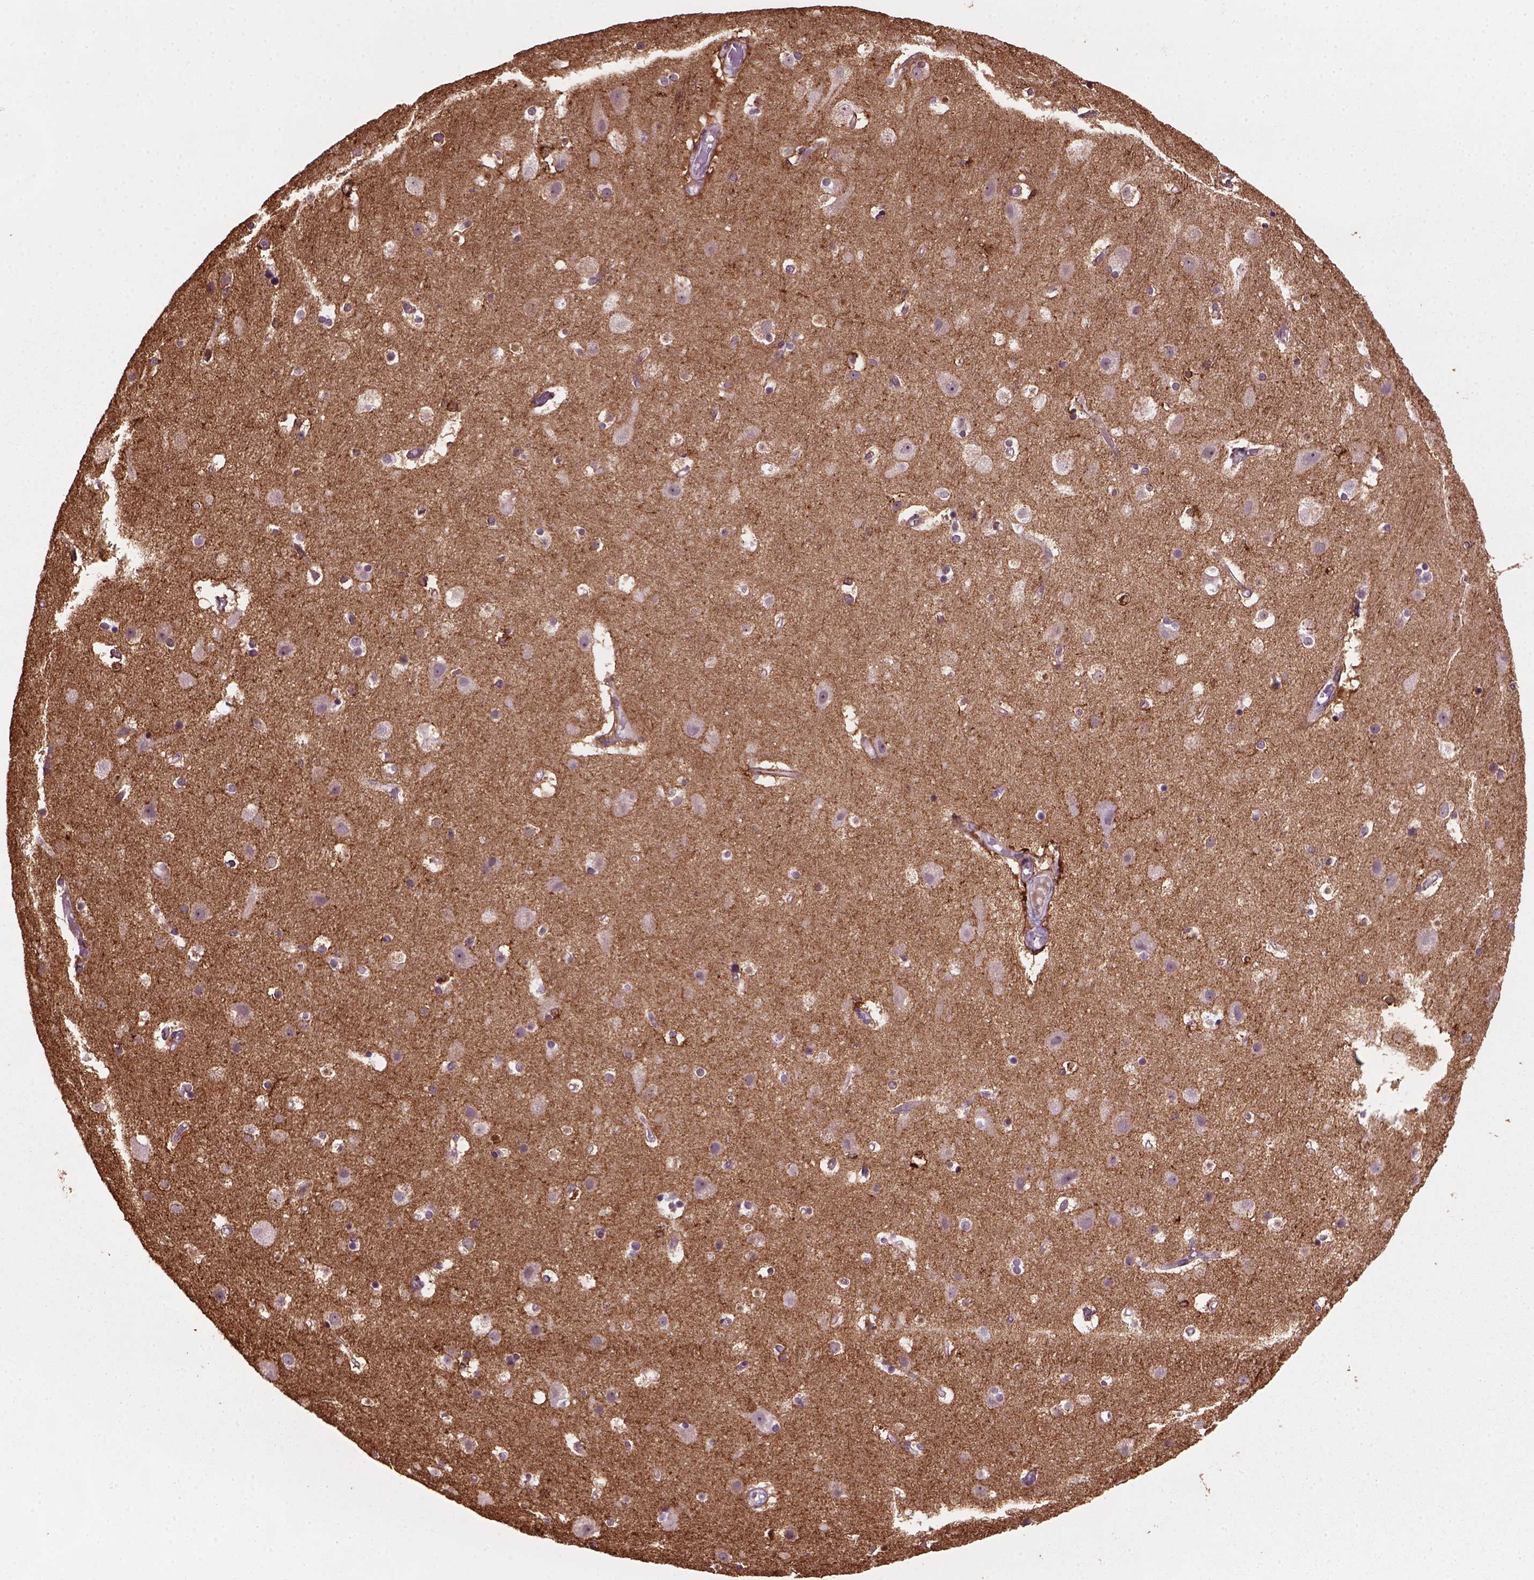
{"staining": {"intensity": "moderate", "quantity": "<25%", "location": "cytoplasmic/membranous"}, "tissue": "cerebral cortex", "cell_type": "Endothelial cells", "image_type": "normal", "snomed": [{"axis": "morphology", "description": "Normal tissue, NOS"}, {"axis": "topography", "description": "Cerebral cortex"}], "caption": "The immunohistochemical stain shows moderate cytoplasmic/membranous positivity in endothelial cells of normal cerebral cortex. (brown staining indicates protein expression, while blue staining denotes nuclei).", "gene": "MARCKS", "patient": {"sex": "female", "age": 52}}